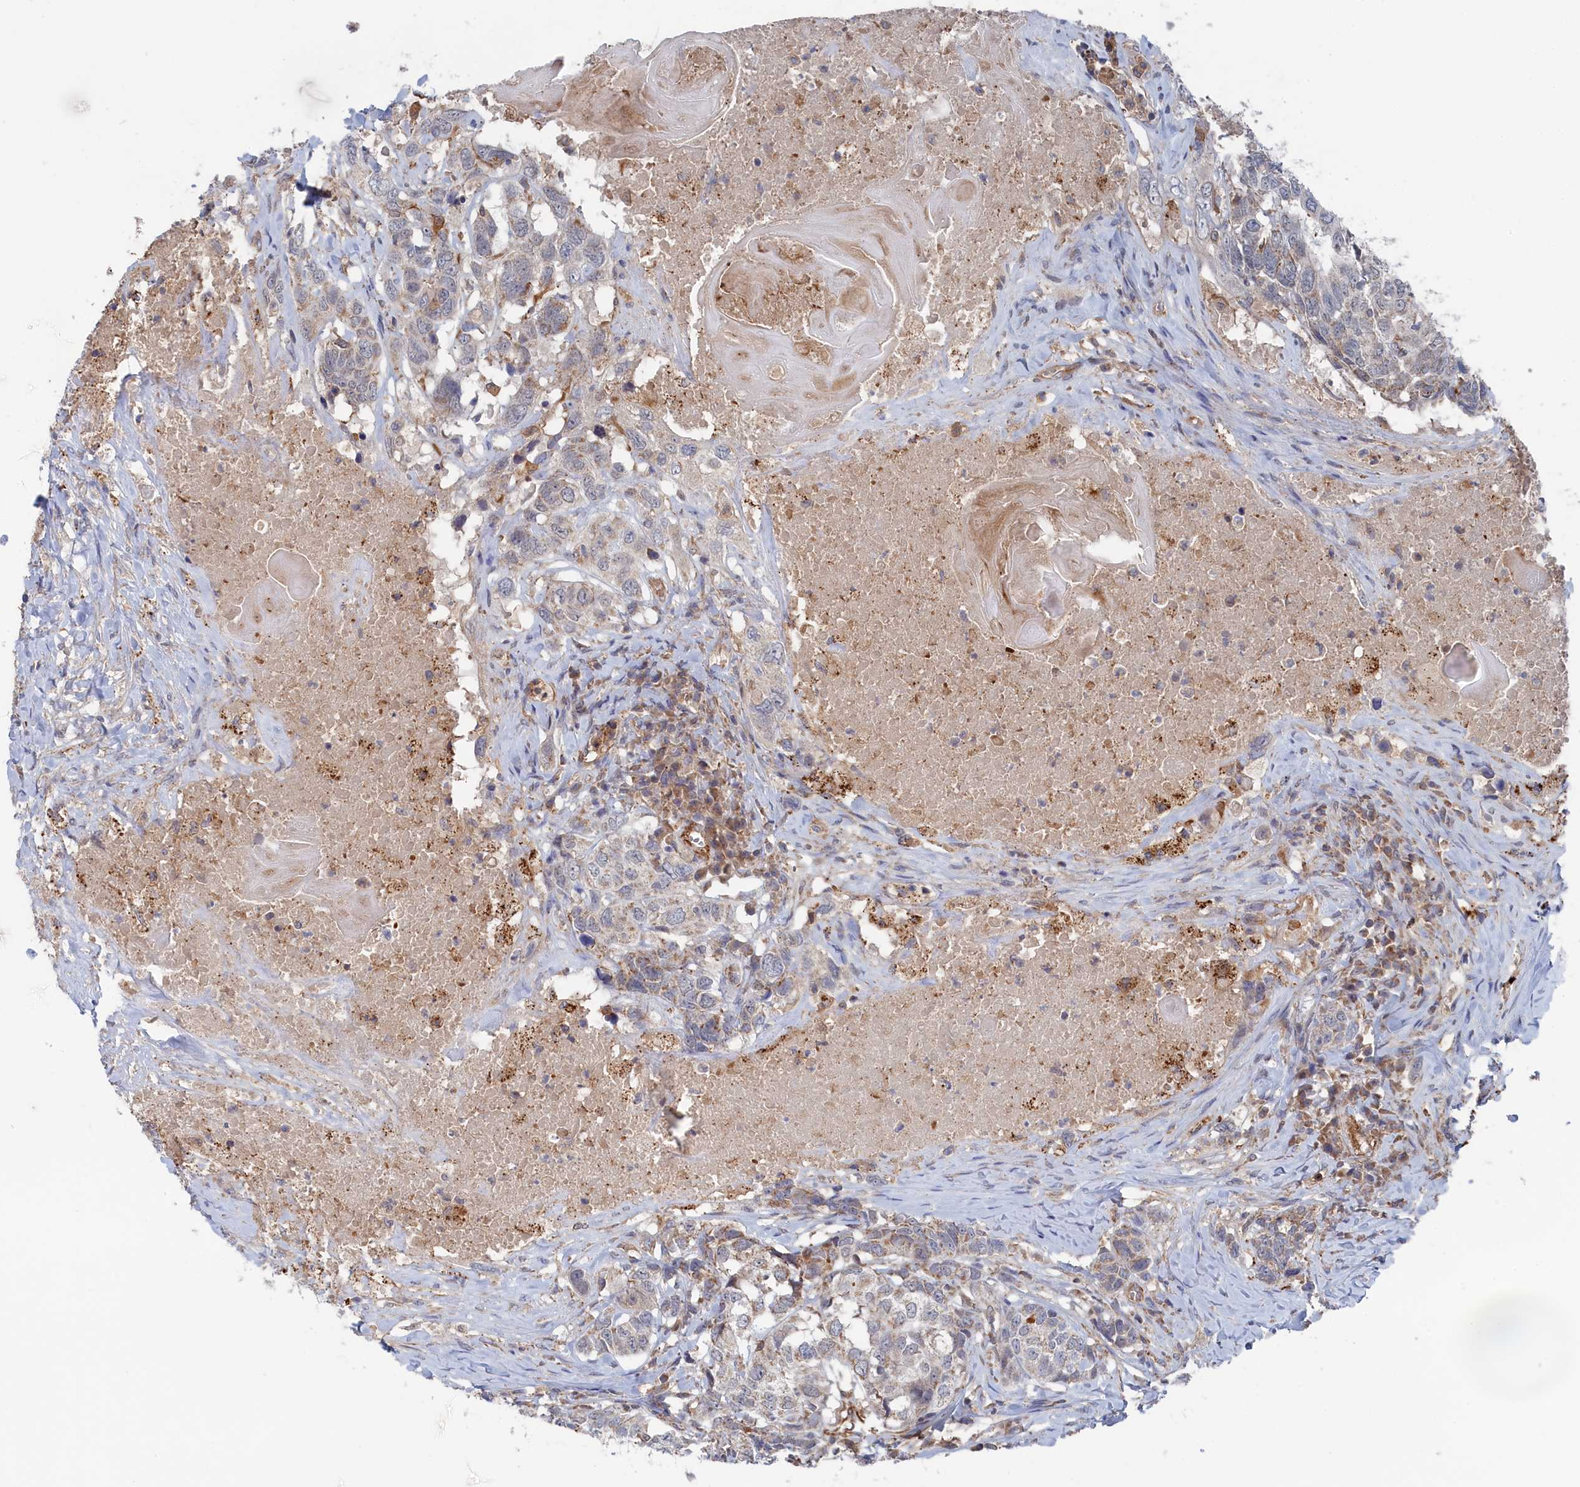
{"staining": {"intensity": "weak", "quantity": "25%-75%", "location": "cytoplasmic/membranous"}, "tissue": "head and neck cancer", "cell_type": "Tumor cells", "image_type": "cancer", "snomed": [{"axis": "morphology", "description": "Squamous cell carcinoma, NOS"}, {"axis": "topography", "description": "Head-Neck"}], "caption": "Human head and neck cancer stained with a protein marker shows weak staining in tumor cells.", "gene": "FILIP1L", "patient": {"sex": "male", "age": 66}}